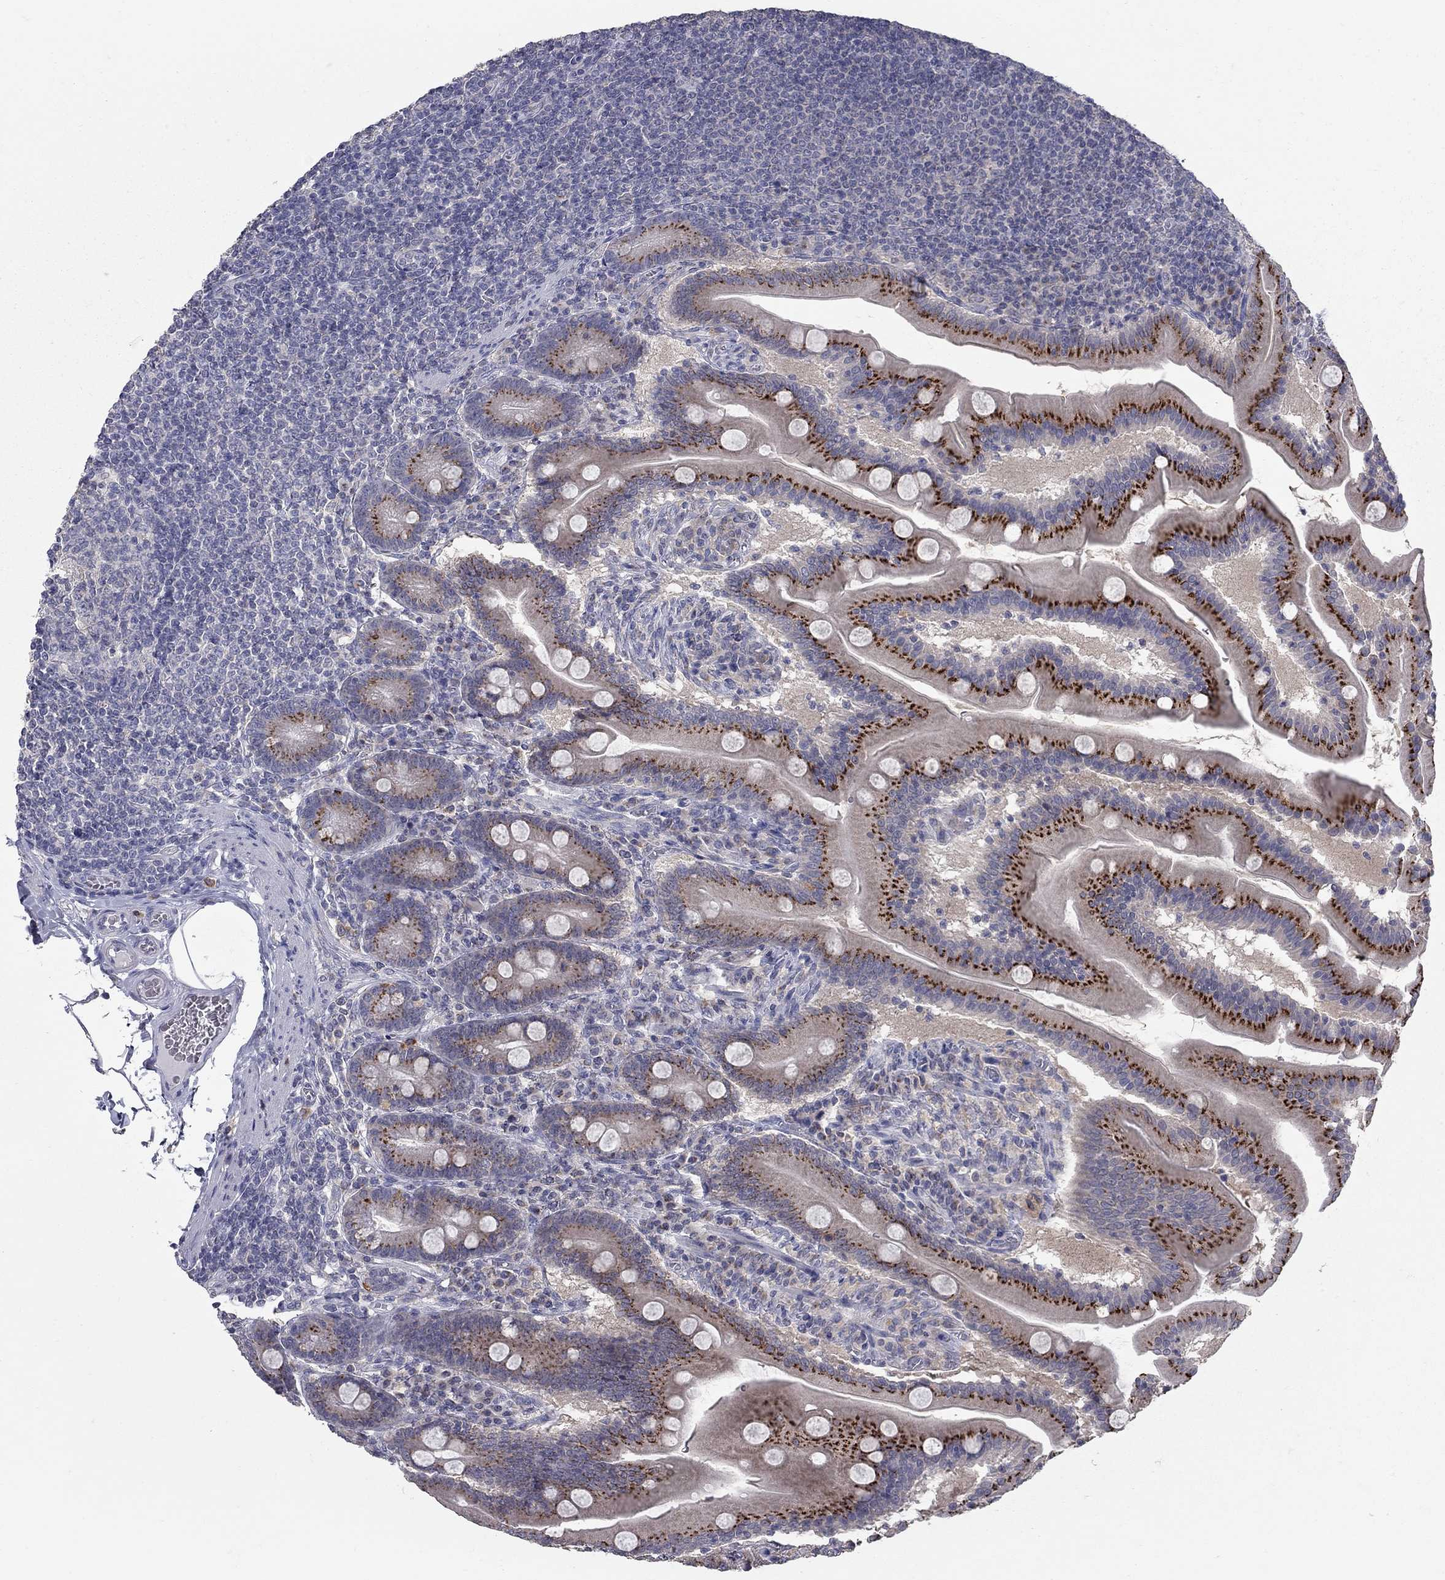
{"staining": {"intensity": "strong", "quantity": "25%-75%", "location": "cytoplasmic/membranous"}, "tissue": "small intestine", "cell_type": "Glandular cells", "image_type": "normal", "snomed": [{"axis": "morphology", "description": "Normal tissue, NOS"}, {"axis": "topography", "description": "Small intestine"}], "caption": "Human small intestine stained for a protein (brown) shows strong cytoplasmic/membranous positive positivity in about 25%-75% of glandular cells.", "gene": "KIAA0319L", "patient": {"sex": "male", "age": 37}}